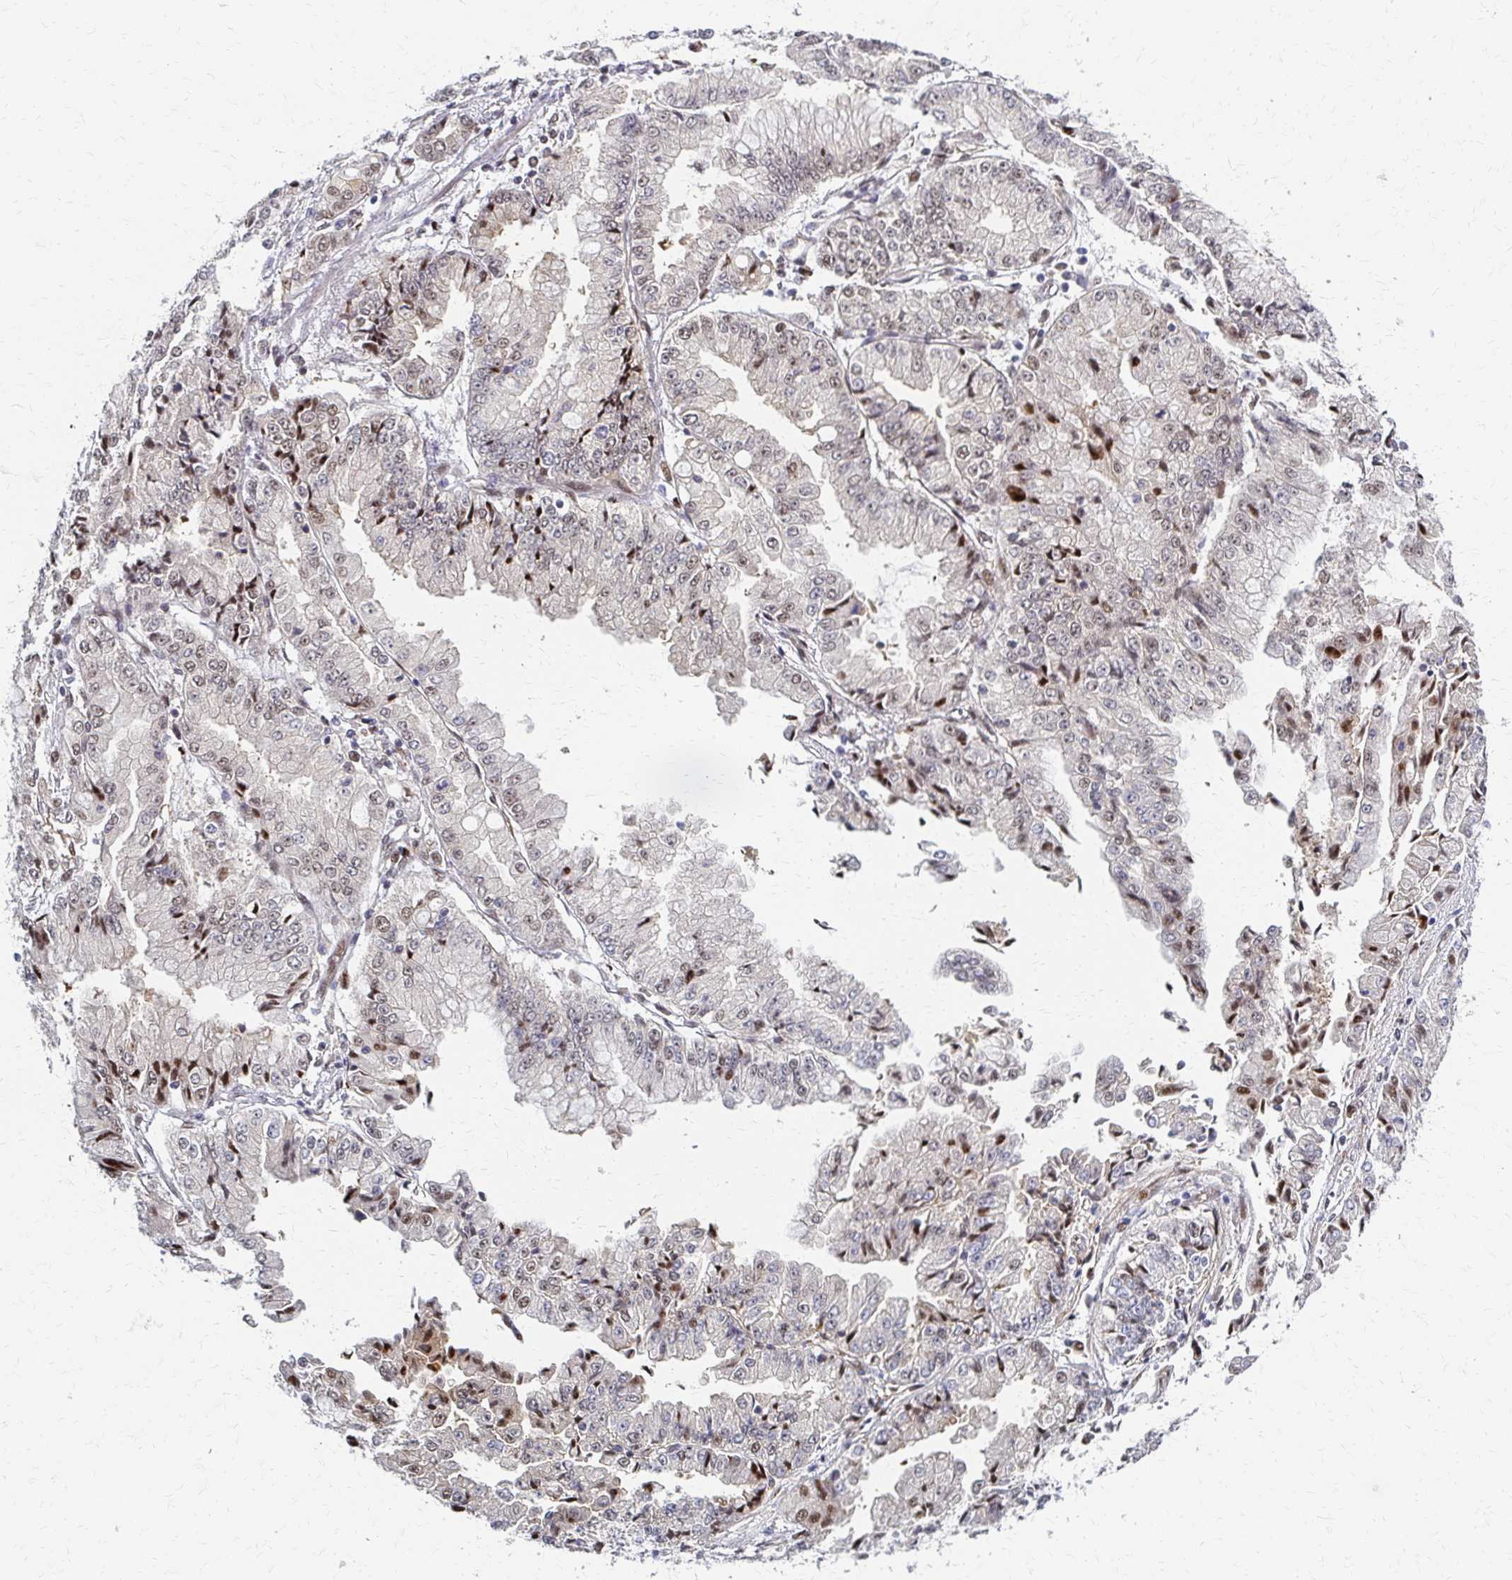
{"staining": {"intensity": "weak", "quantity": "25%-75%", "location": "nuclear"}, "tissue": "stomach cancer", "cell_type": "Tumor cells", "image_type": "cancer", "snomed": [{"axis": "morphology", "description": "Adenocarcinoma, NOS"}, {"axis": "topography", "description": "Stomach, upper"}], "caption": "Immunohistochemical staining of human stomach cancer (adenocarcinoma) demonstrates low levels of weak nuclear staining in about 25%-75% of tumor cells.", "gene": "PSMD7", "patient": {"sex": "female", "age": 74}}